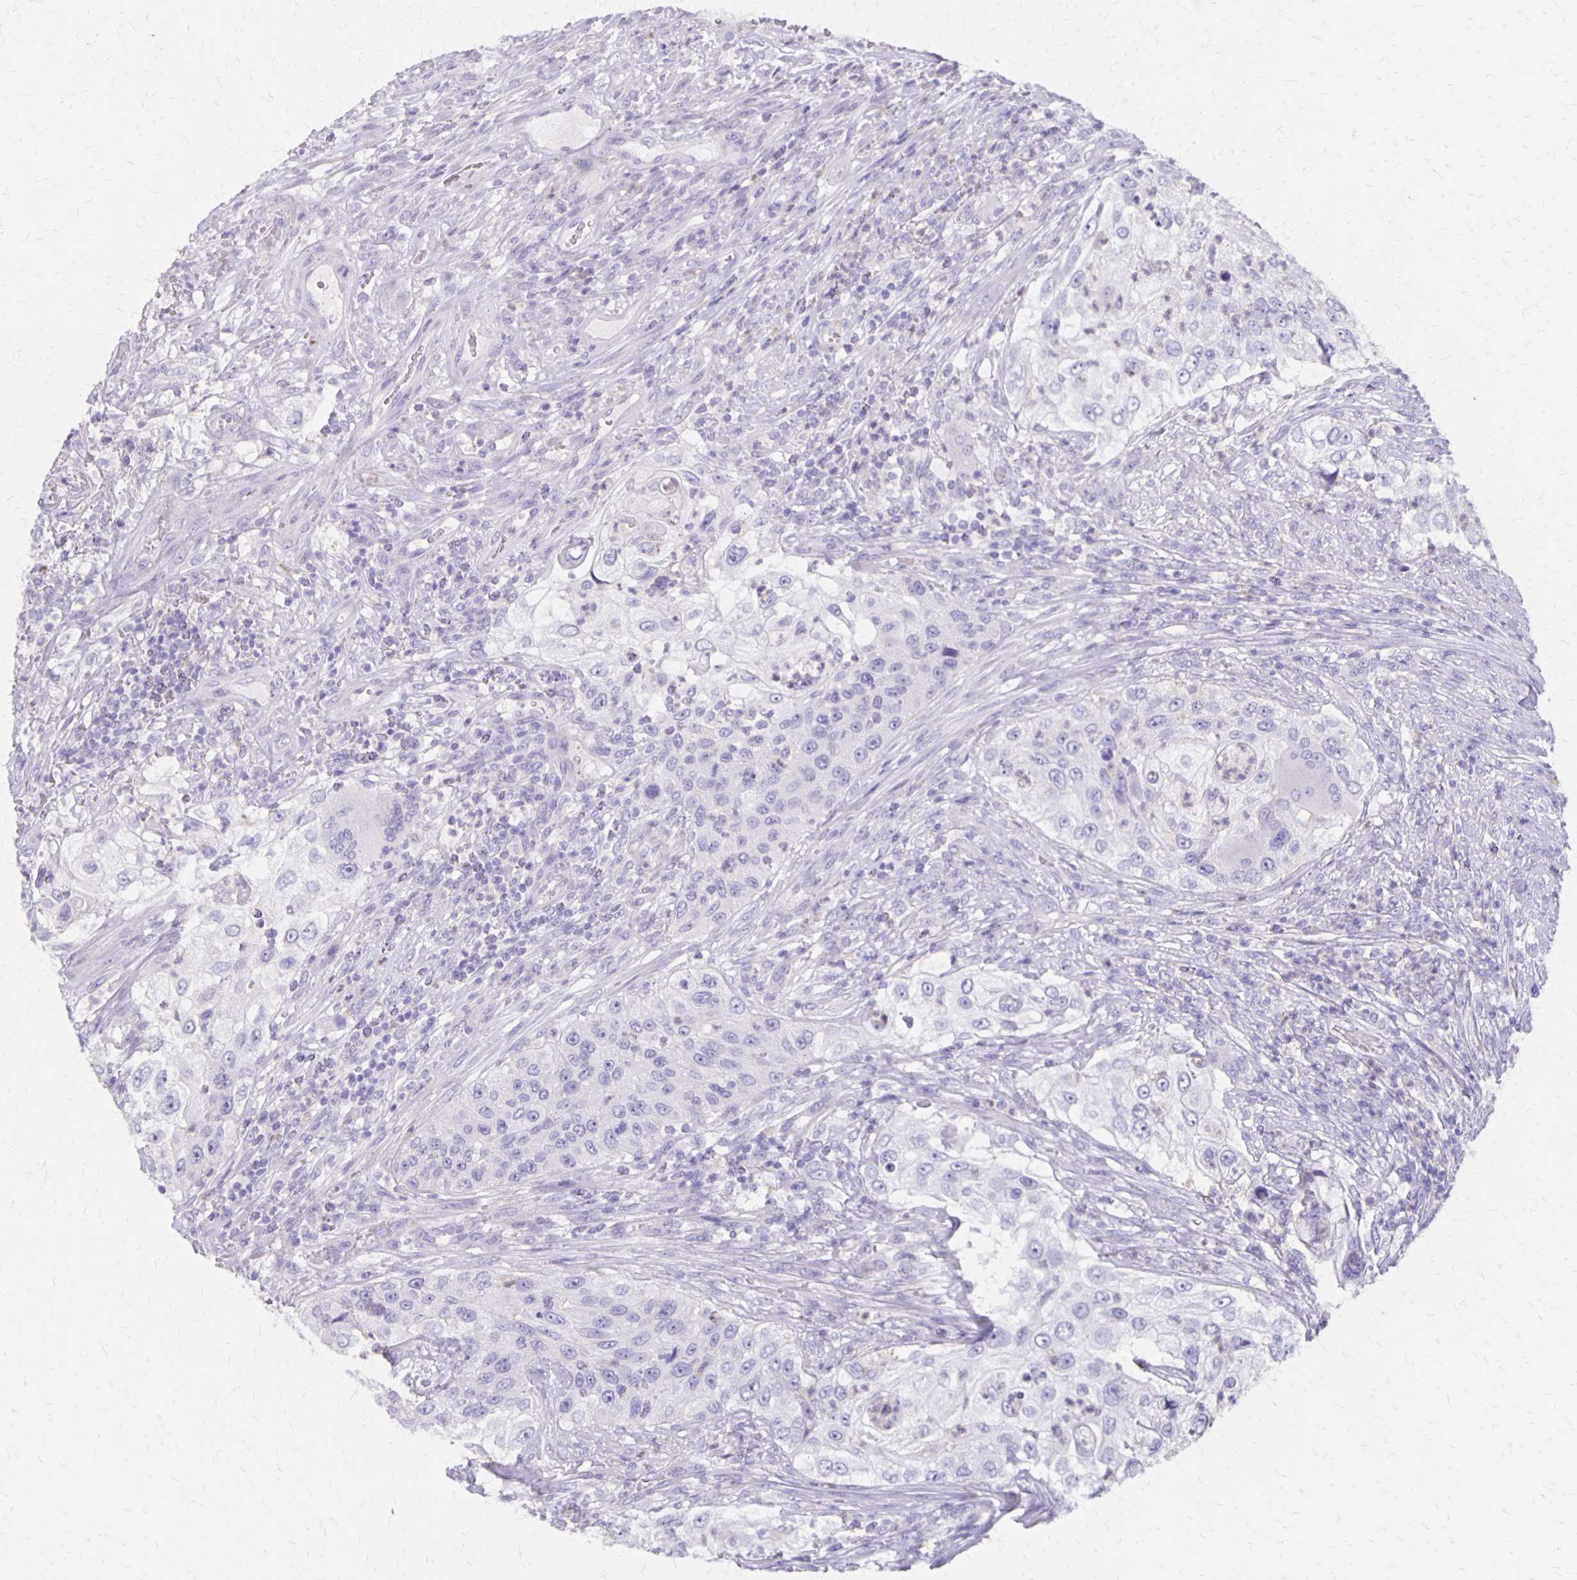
{"staining": {"intensity": "negative", "quantity": "none", "location": "none"}, "tissue": "urothelial cancer", "cell_type": "Tumor cells", "image_type": "cancer", "snomed": [{"axis": "morphology", "description": "Urothelial carcinoma, High grade"}, {"axis": "topography", "description": "Urinary bladder"}], "caption": "This is a micrograph of immunohistochemistry staining of urothelial cancer, which shows no positivity in tumor cells. (DAB immunohistochemistry, high magnification).", "gene": "SEPTIN5", "patient": {"sex": "female", "age": 60}}